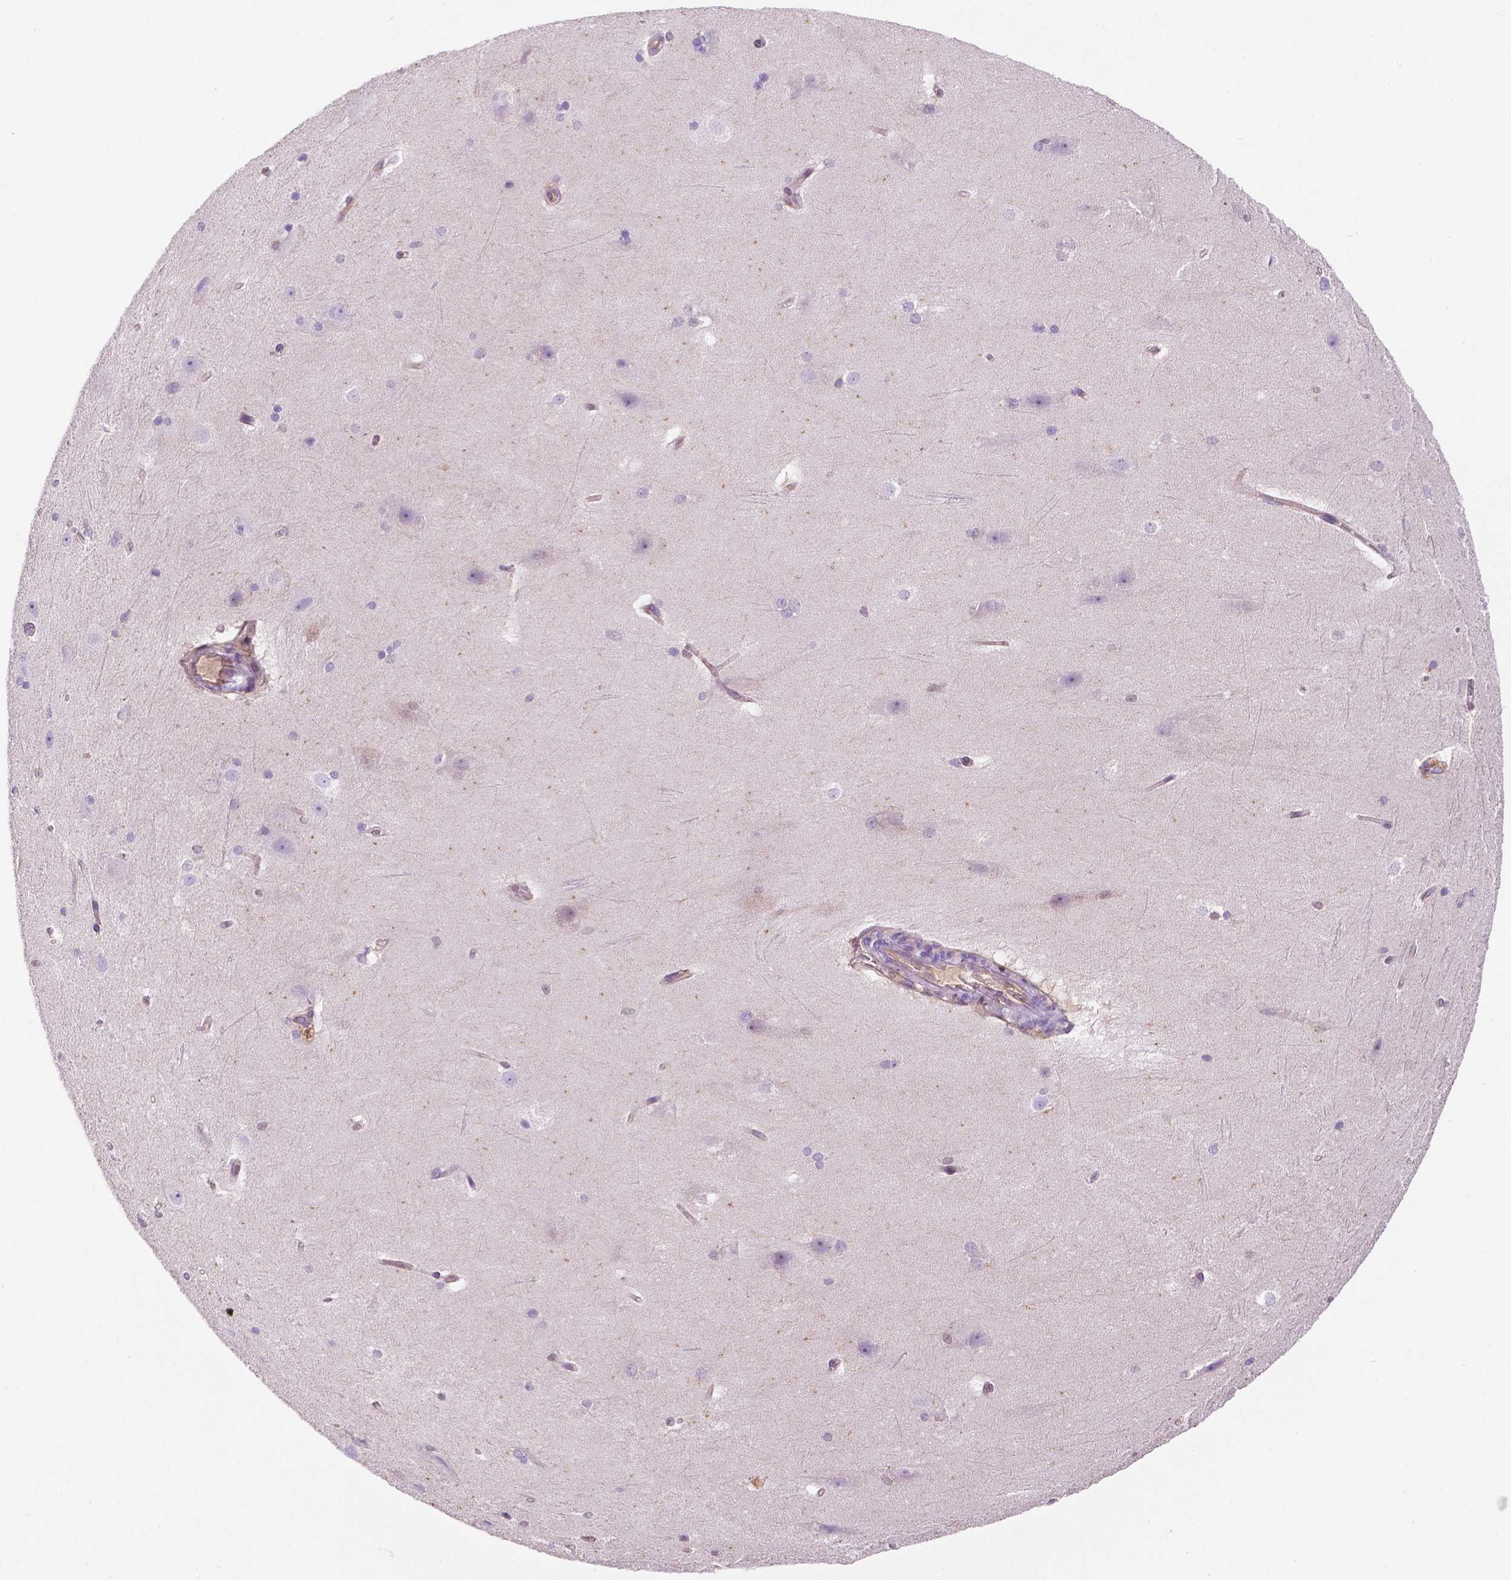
{"staining": {"intensity": "negative", "quantity": "none", "location": "none"}, "tissue": "hippocampus", "cell_type": "Glial cells", "image_type": "normal", "snomed": [{"axis": "morphology", "description": "Normal tissue, NOS"}, {"axis": "topography", "description": "Cerebral cortex"}, {"axis": "topography", "description": "Hippocampus"}], "caption": "Immunohistochemistry (IHC) of unremarkable human hippocampus shows no positivity in glial cells.", "gene": "DCN", "patient": {"sex": "female", "age": 19}}